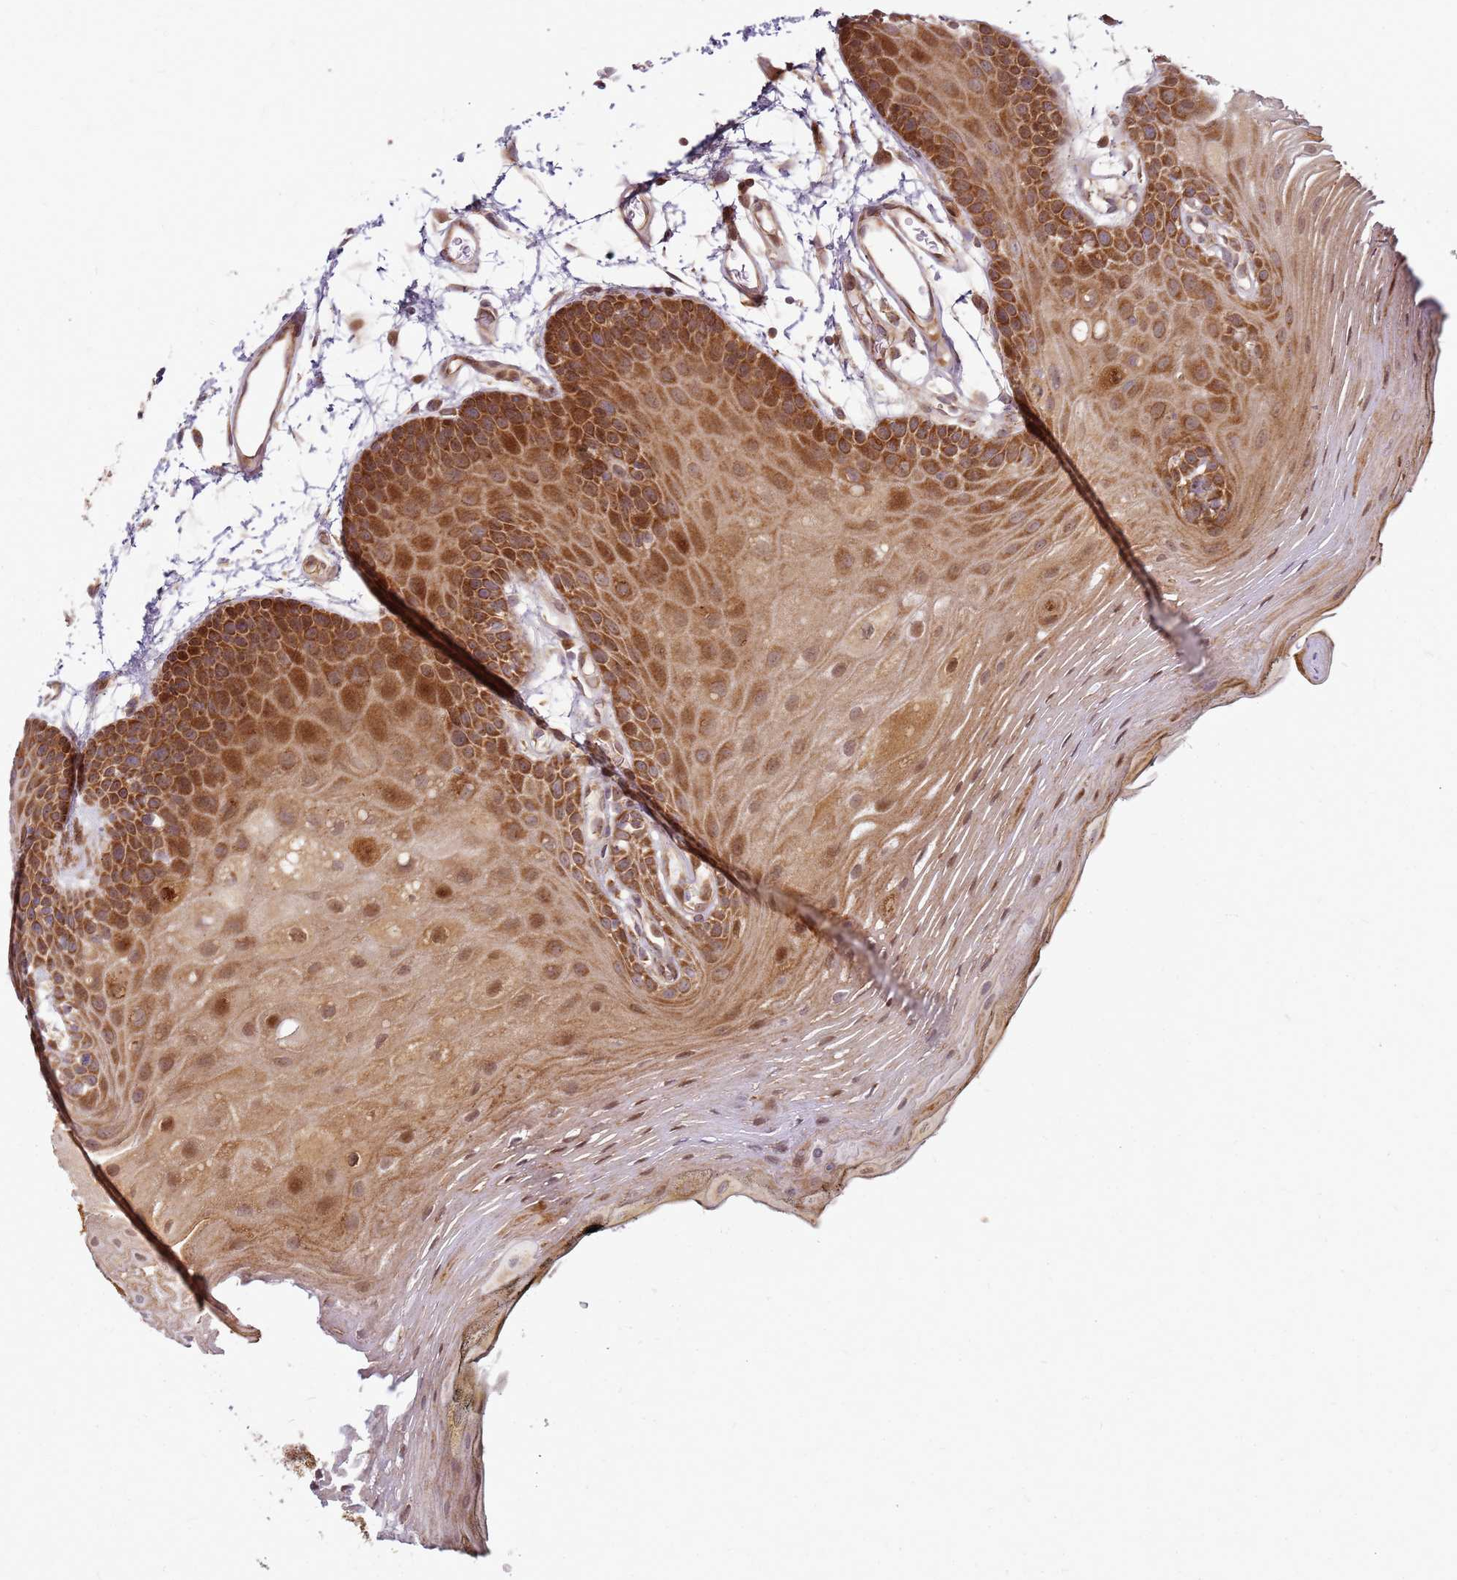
{"staining": {"intensity": "strong", "quantity": ">75%", "location": "cytoplasmic/membranous,nuclear"}, "tissue": "oral mucosa", "cell_type": "Squamous epithelial cells", "image_type": "normal", "snomed": [{"axis": "morphology", "description": "Normal tissue, NOS"}, {"axis": "topography", "description": "Oral tissue"}, {"axis": "topography", "description": "Tounge, NOS"}], "caption": "Immunohistochemical staining of unremarkable oral mucosa reveals >75% levels of strong cytoplasmic/membranous,nuclear protein staining in approximately >75% of squamous epithelial cells.", "gene": "CCDC159", "patient": {"sex": "female", "age": 81}}